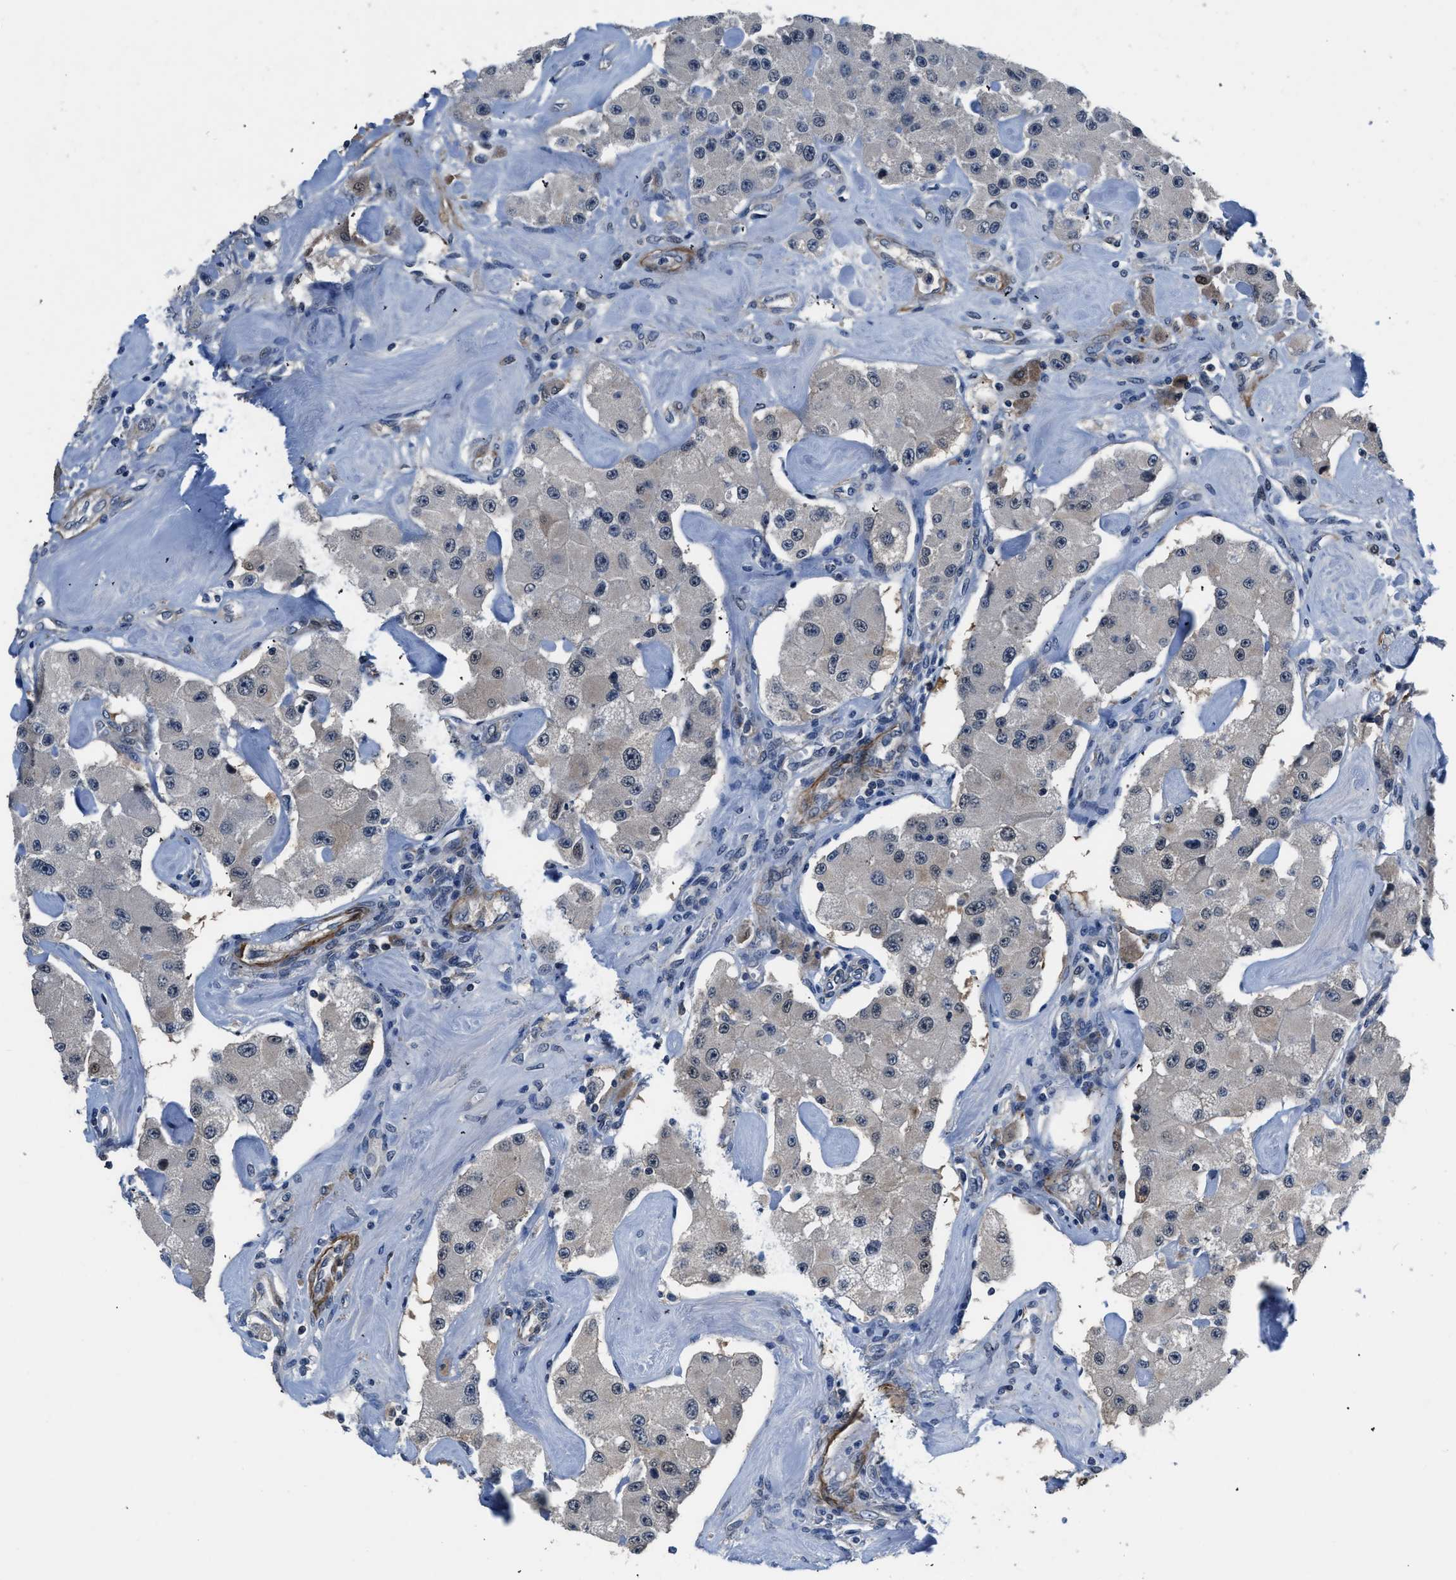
{"staining": {"intensity": "negative", "quantity": "none", "location": "none"}, "tissue": "carcinoid", "cell_type": "Tumor cells", "image_type": "cancer", "snomed": [{"axis": "morphology", "description": "Carcinoid, malignant, NOS"}, {"axis": "topography", "description": "Pancreas"}], "caption": "Immunohistochemistry photomicrograph of human carcinoid stained for a protein (brown), which shows no expression in tumor cells.", "gene": "LANCL2", "patient": {"sex": "male", "age": 41}}